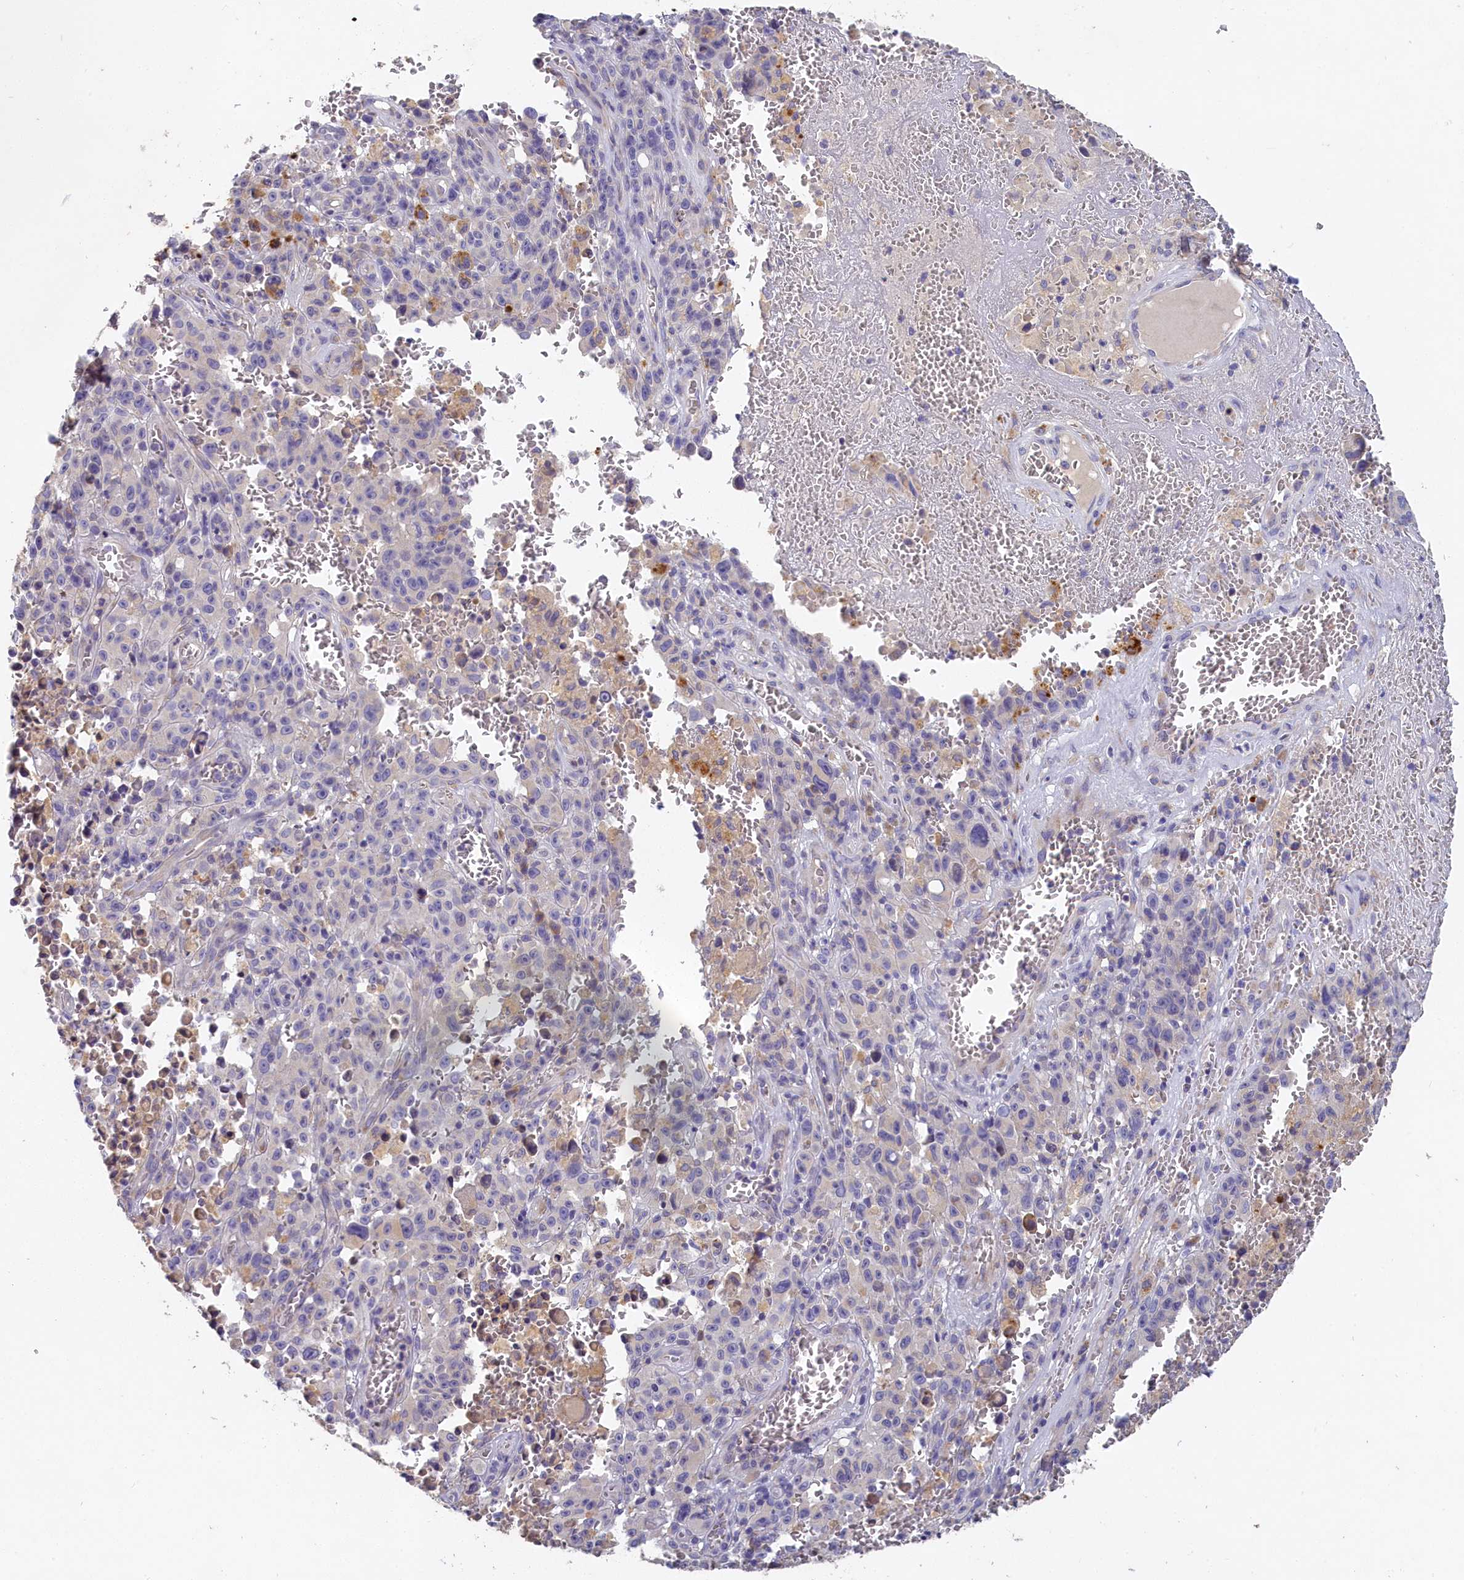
{"staining": {"intensity": "negative", "quantity": "none", "location": "none"}, "tissue": "melanoma", "cell_type": "Tumor cells", "image_type": "cancer", "snomed": [{"axis": "morphology", "description": "Malignant melanoma, NOS"}, {"axis": "topography", "description": "Skin"}], "caption": "A histopathology image of melanoma stained for a protein reveals no brown staining in tumor cells.", "gene": "ST7L", "patient": {"sex": "female", "age": 82}}